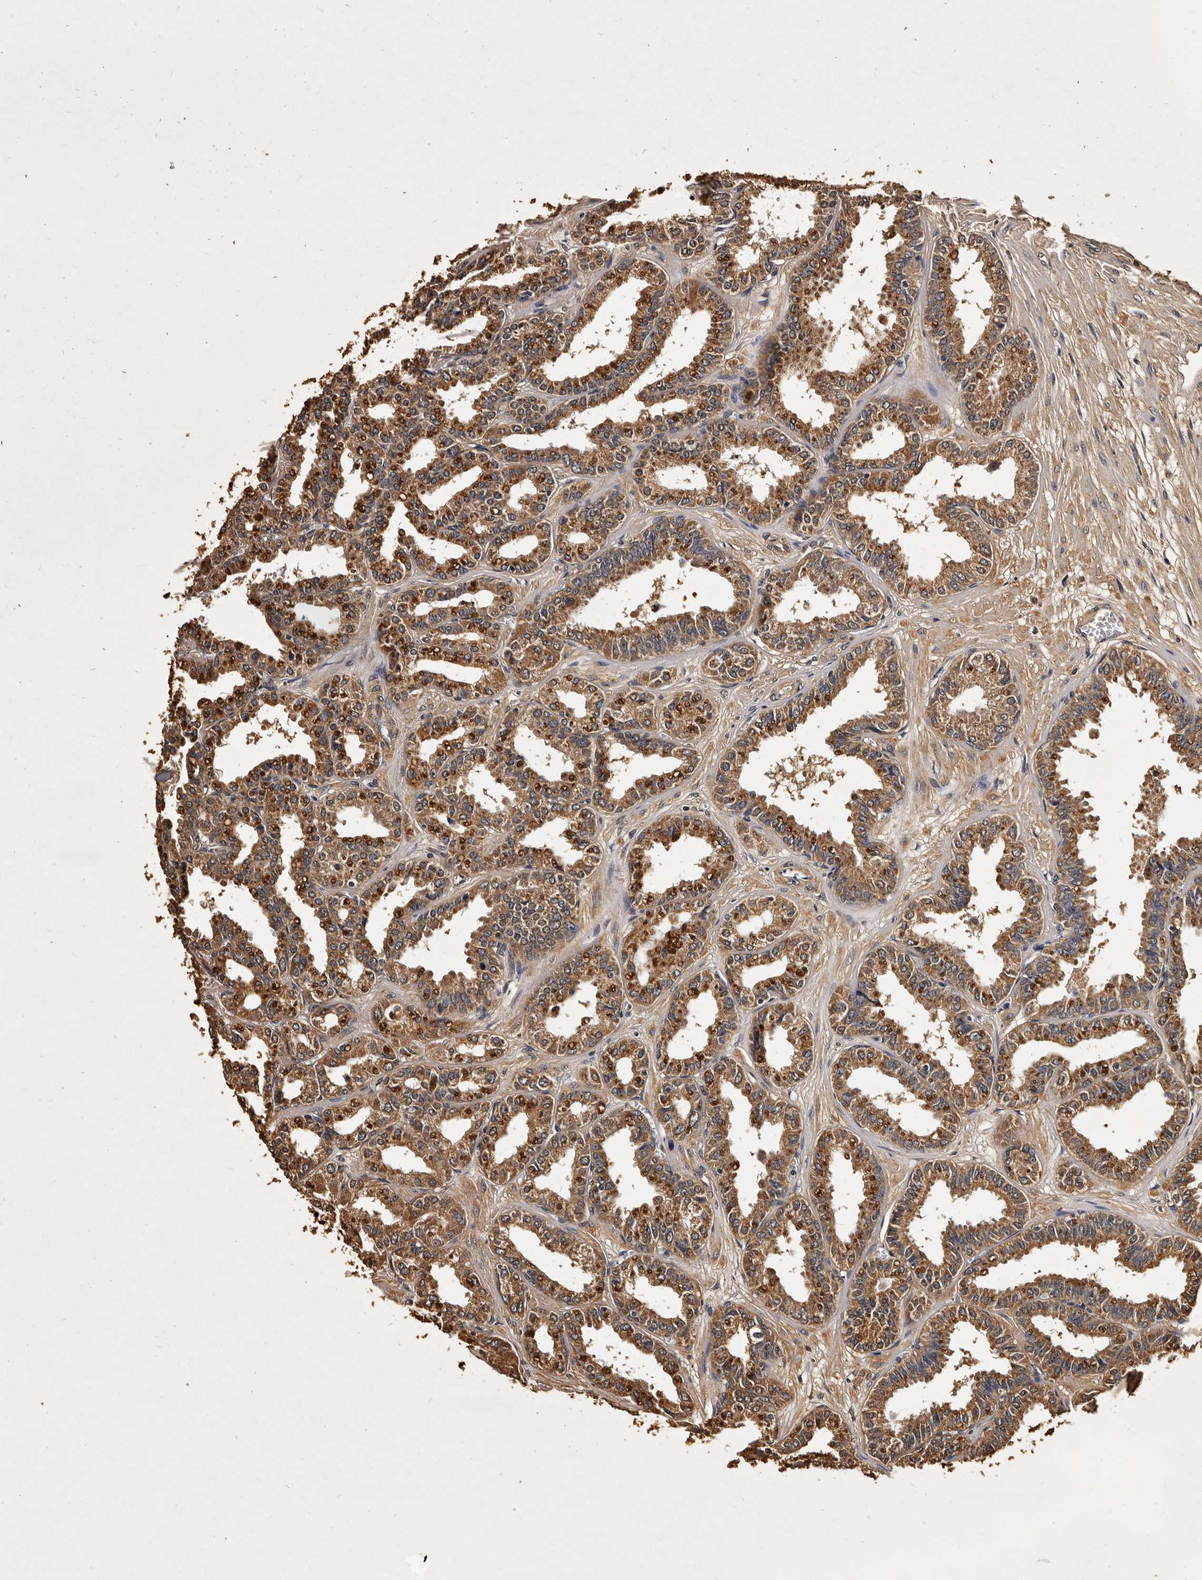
{"staining": {"intensity": "moderate", "quantity": ">75%", "location": "cytoplasmic/membranous"}, "tissue": "seminal vesicle", "cell_type": "Glandular cells", "image_type": "normal", "snomed": [{"axis": "morphology", "description": "Normal tissue, NOS"}, {"axis": "topography", "description": "Prostate"}, {"axis": "topography", "description": "Seminal veicle"}], "caption": "The immunohistochemical stain shows moderate cytoplasmic/membranous positivity in glandular cells of normal seminal vesicle. (DAB = brown stain, brightfield microscopy at high magnification).", "gene": "PARS2", "patient": {"sex": "male", "age": 51}}